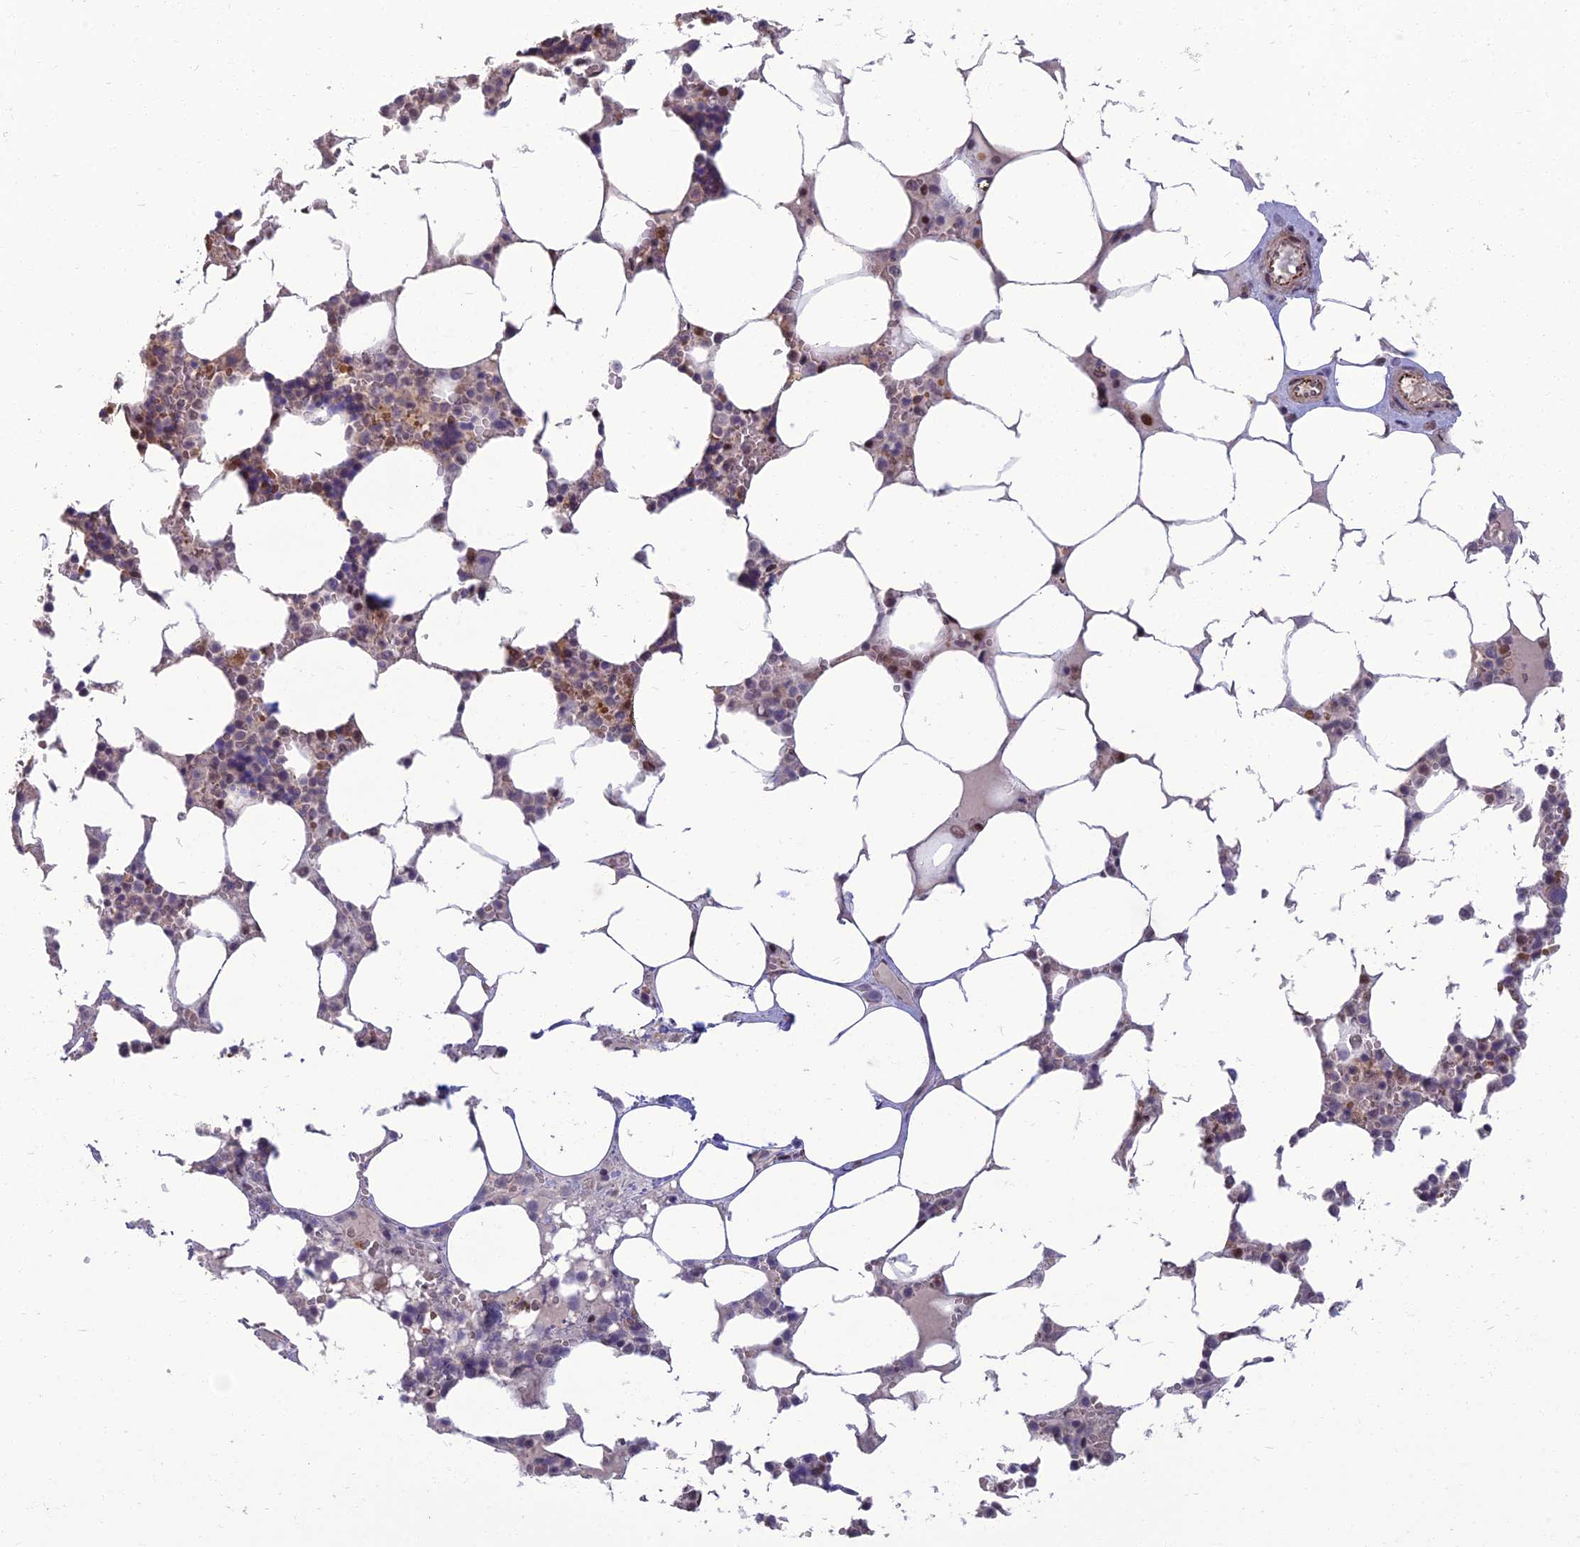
{"staining": {"intensity": "moderate", "quantity": "25%-75%", "location": "cytoplasmic/membranous,nuclear"}, "tissue": "bone marrow", "cell_type": "Hematopoietic cells", "image_type": "normal", "snomed": [{"axis": "morphology", "description": "Normal tissue, NOS"}, {"axis": "topography", "description": "Bone marrow"}], "caption": "Immunohistochemical staining of unremarkable bone marrow exhibits medium levels of moderate cytoplasmic/membranous,nuclear expression in about 25%-75% of hematopoietic cells. (DAB (3,3'-diaminobenzidine) IHC, brown staining for protein, blue staining for nuclei).", "gene": "NR4A3", "patient": {"sex": "male", "age": 64}}